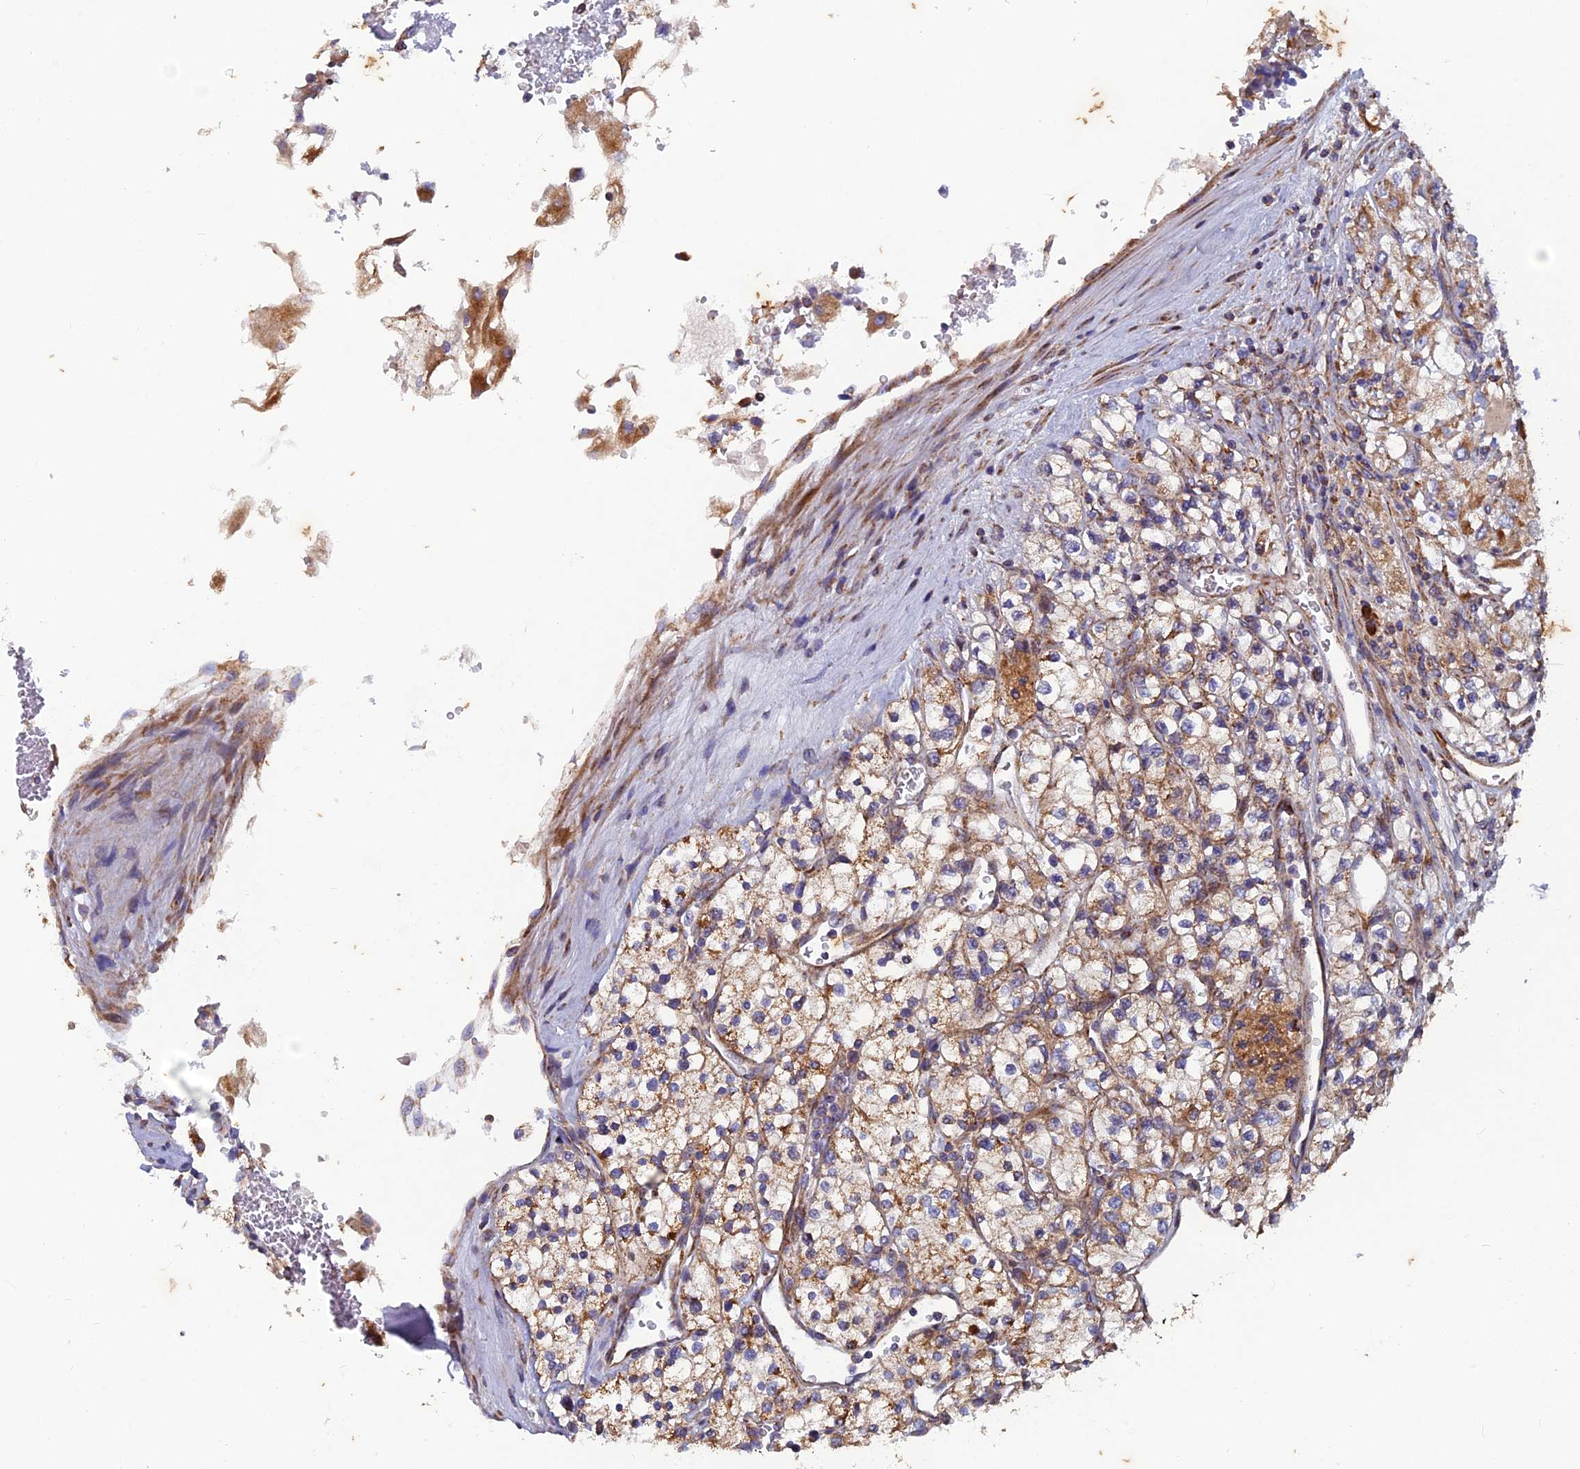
{"staining": {"intensity": "moderate", "quantity": ">75%", "location": "cytoplasmic/membranous"}, "tissue": "renal cancer", "cell_type": "Tumor cells", "image_type": "cancer", "snomed": [{"axis": "morphology", "description": "Adenocarcinoma, NOS"}, {"axis": "topography", "description": "Kidney"}], "caption": "A micrograph of renal cancer (adenocarcinoma) stained for a protein demonstrates moderate cytoplasmic/membranous brown staining in tumor cells.", "gene": "AP4S1", "patient": {"sex": "male", "age": 80}}